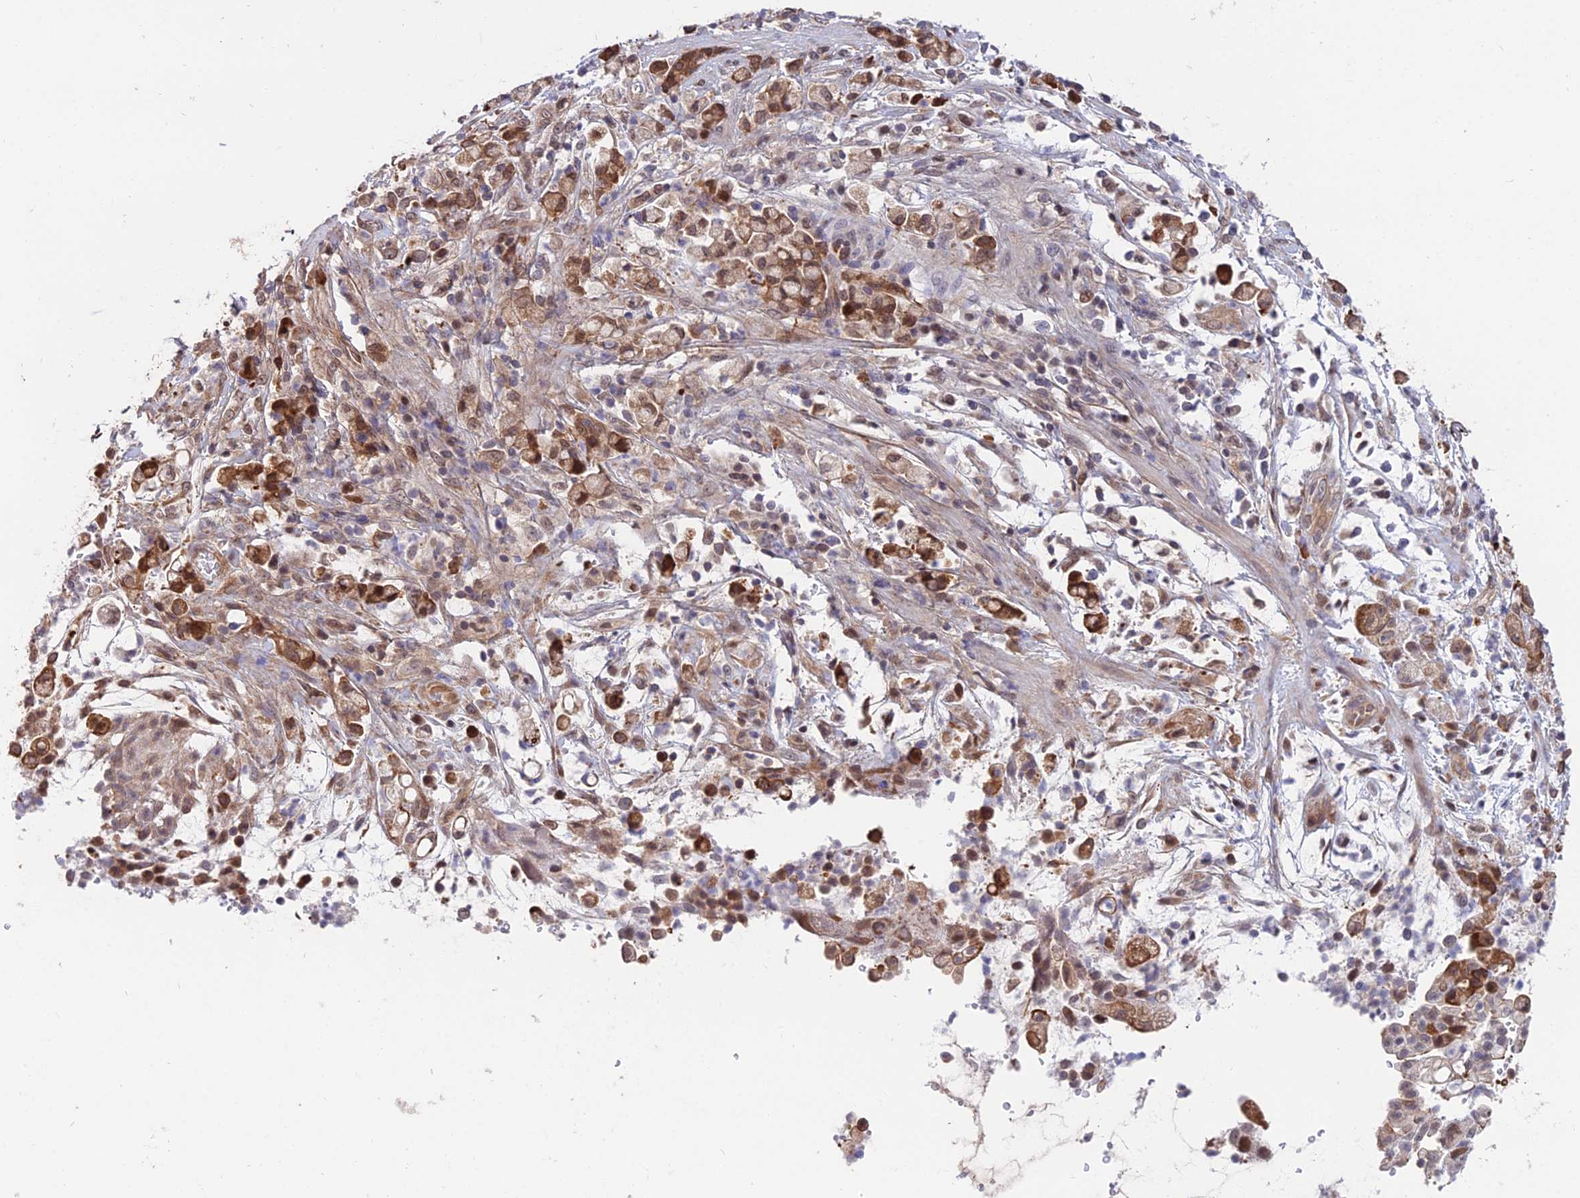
{"staining": {"intensity": "moderate", "quantity": ">75%", "location": "cytoplasmic/membranous"}, "tissue": "stomach cancer", "cell_type": "Tumor cells", "image_type": "cancer", "snomed": [{"axis": "morphology", "description": "Adenocarcinoma, NOS"}, {"axis": "topography", "description": "Stomach"}], "caption": "A micrograph of human stomach cancer stained for a protein shows moderate cytoplasmic/membranous brown staining in tumor cells. The protein of interest is shown in brown color, while the nuclei are stained blue.", "gene": "INPP4A", "patient": {"sex": "female", "age": 60}}